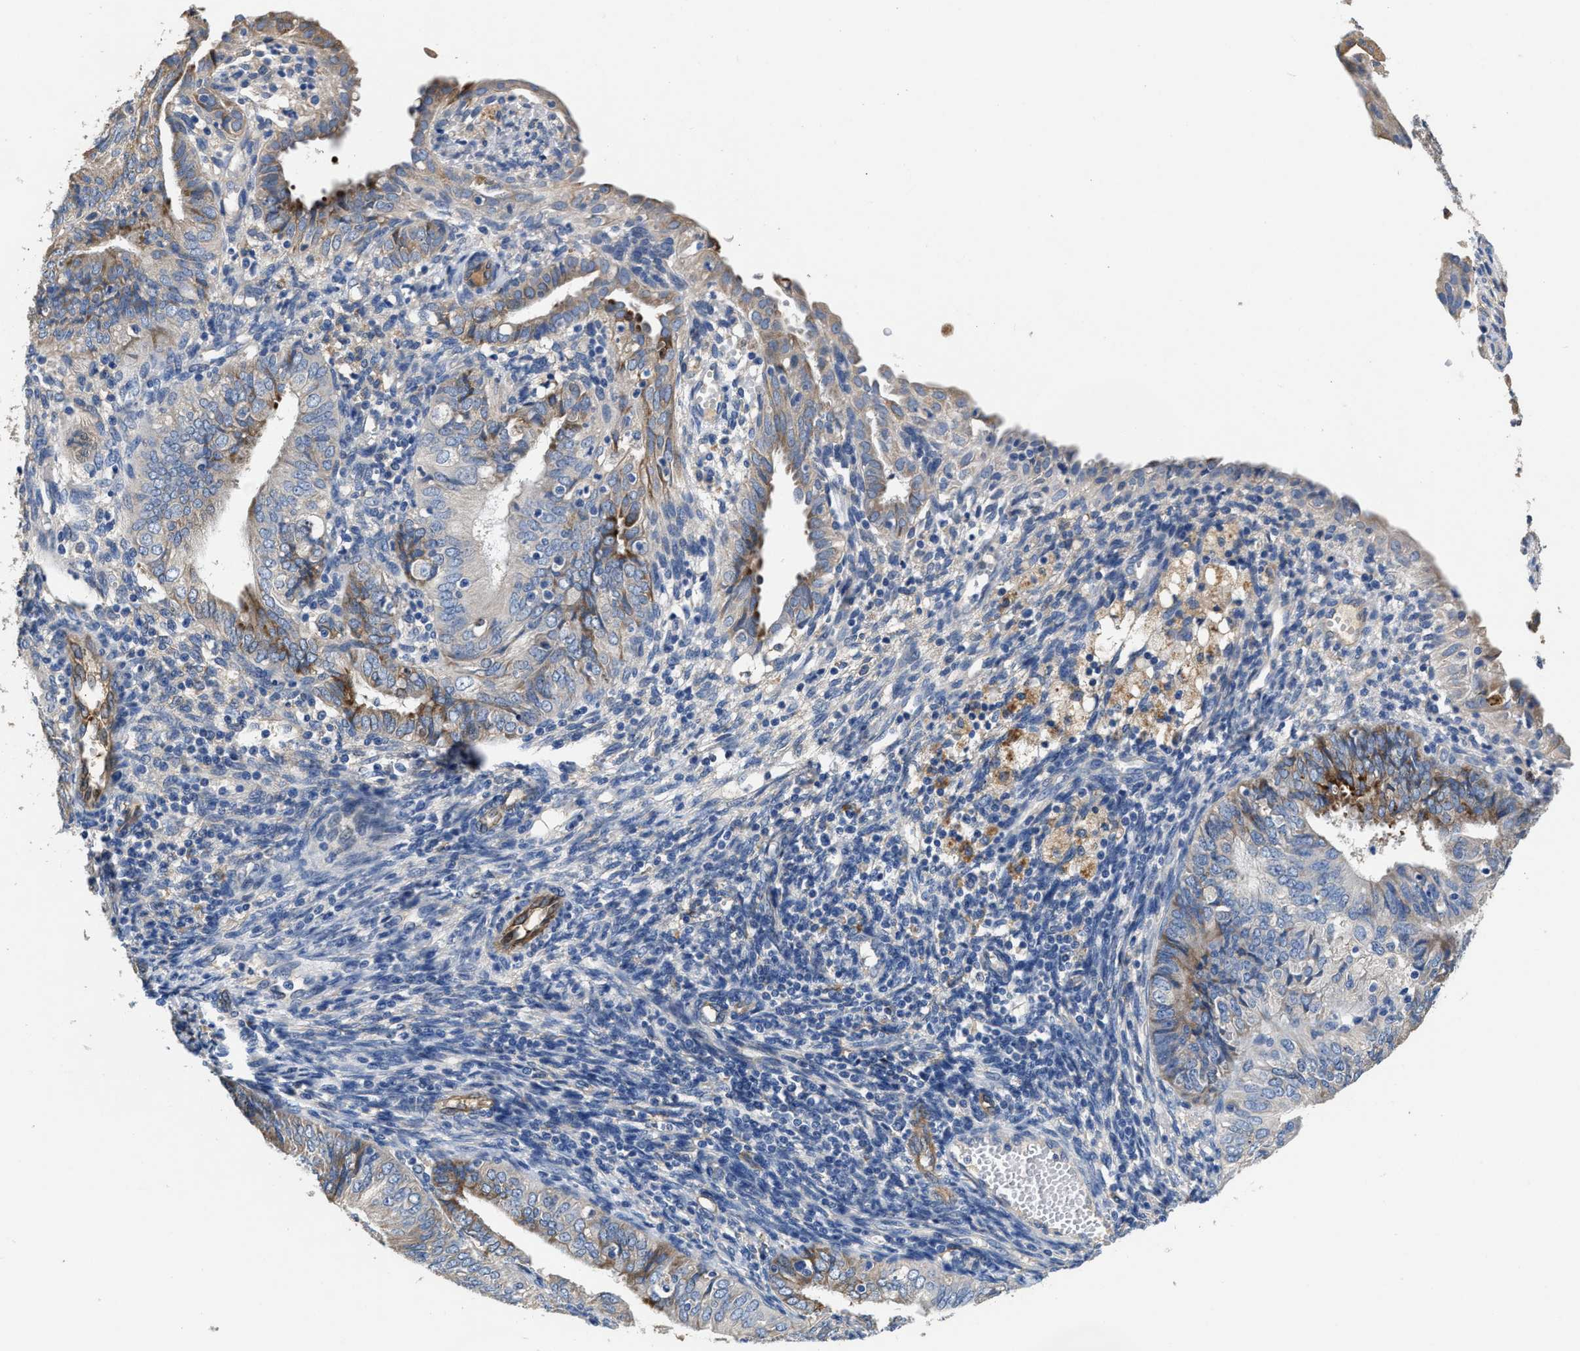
{"staining": {"intensity": "moderate", "quantity": "<25%", "location": "cytoplasmic/membranous"}, "tissue": "endometrial cancer", "cell_type": "Tumor cells", "image_type": "cancer", "snomed": [{"axis": "morphology", "description": "Adenocarcinoma, NOS"}, {"axis": "topography", "description": "Endometrium"}], "caption": "High-magnification brightfield microscopy of endometrial cancer (adenocarcinoma) stained with DAB (3,3'-diaminobenzidine) (brown) and counterstained with hematoxylin (blue). tumor cells exhibit moderate cytoplasmic/membranous positivity is seen in about<25% of cells. The staining was performed using DAB (3,3'-diaminobenzidine), with brown indicating positive protein expression. Nuclei are stained blue with hematoxylin.", "gene": "PEG10", "patient": {"sex": "female", "age": 58}}